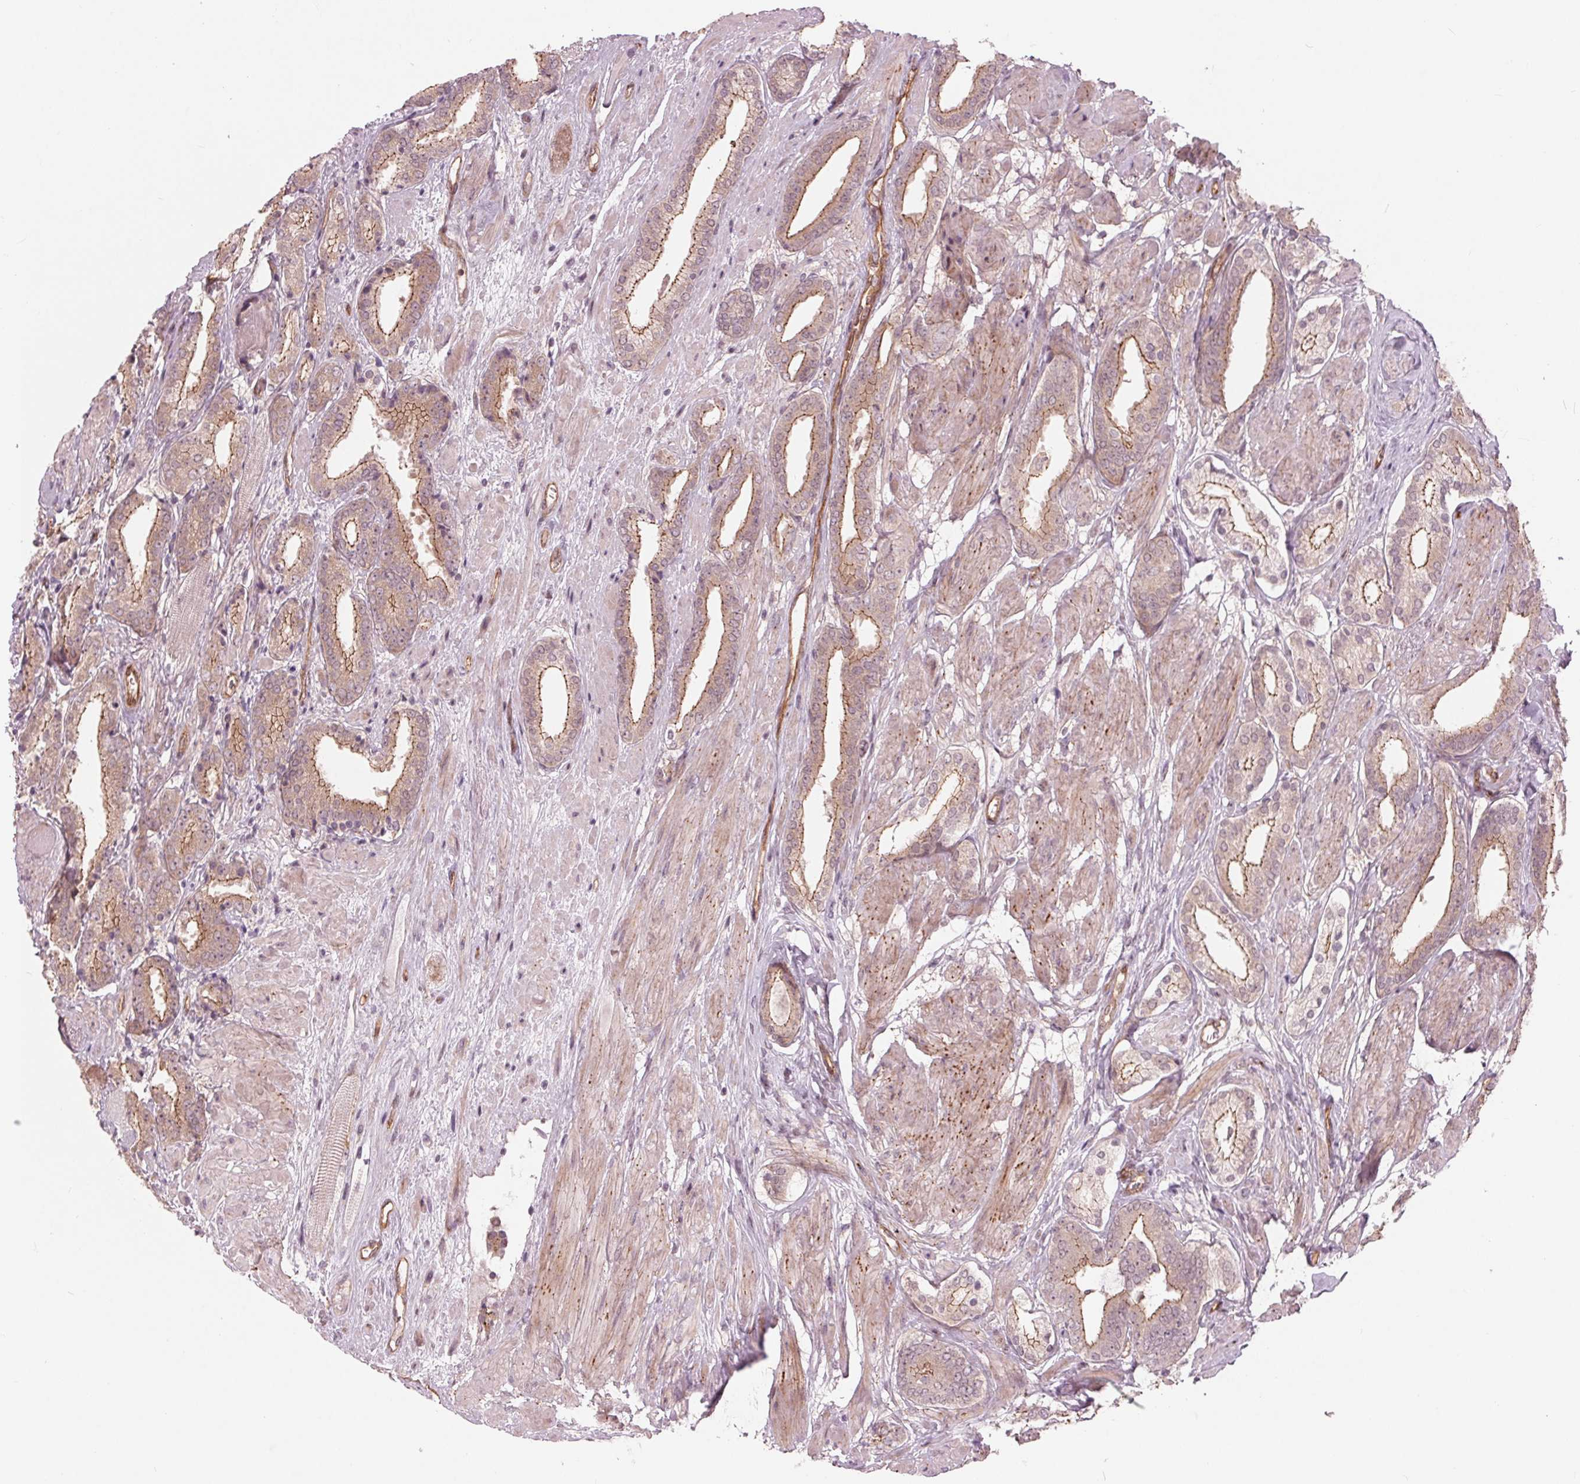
{"staining": {"intensity": "moderate", "quantity": "<25%", "location": "cytoplasmic/membranous"}, "tissue": "prostate cancer", "cell_type": "Tumor cells", "image_type": "cancer", "snomed": [{"axis": "morphology", "description": "Adenocarcinoma, High grade"}, {"axis": "topography", "description": "Prostate"}], "caption": "This is an image of immunohistochemistry staining of high-grade adenocarcinoma (prostate), which shows moderate positivity in the cytoplasmic/membranous of tumor cells.", "gene": "TXNIP", "patient": {"sex": "male", "age": 56}}